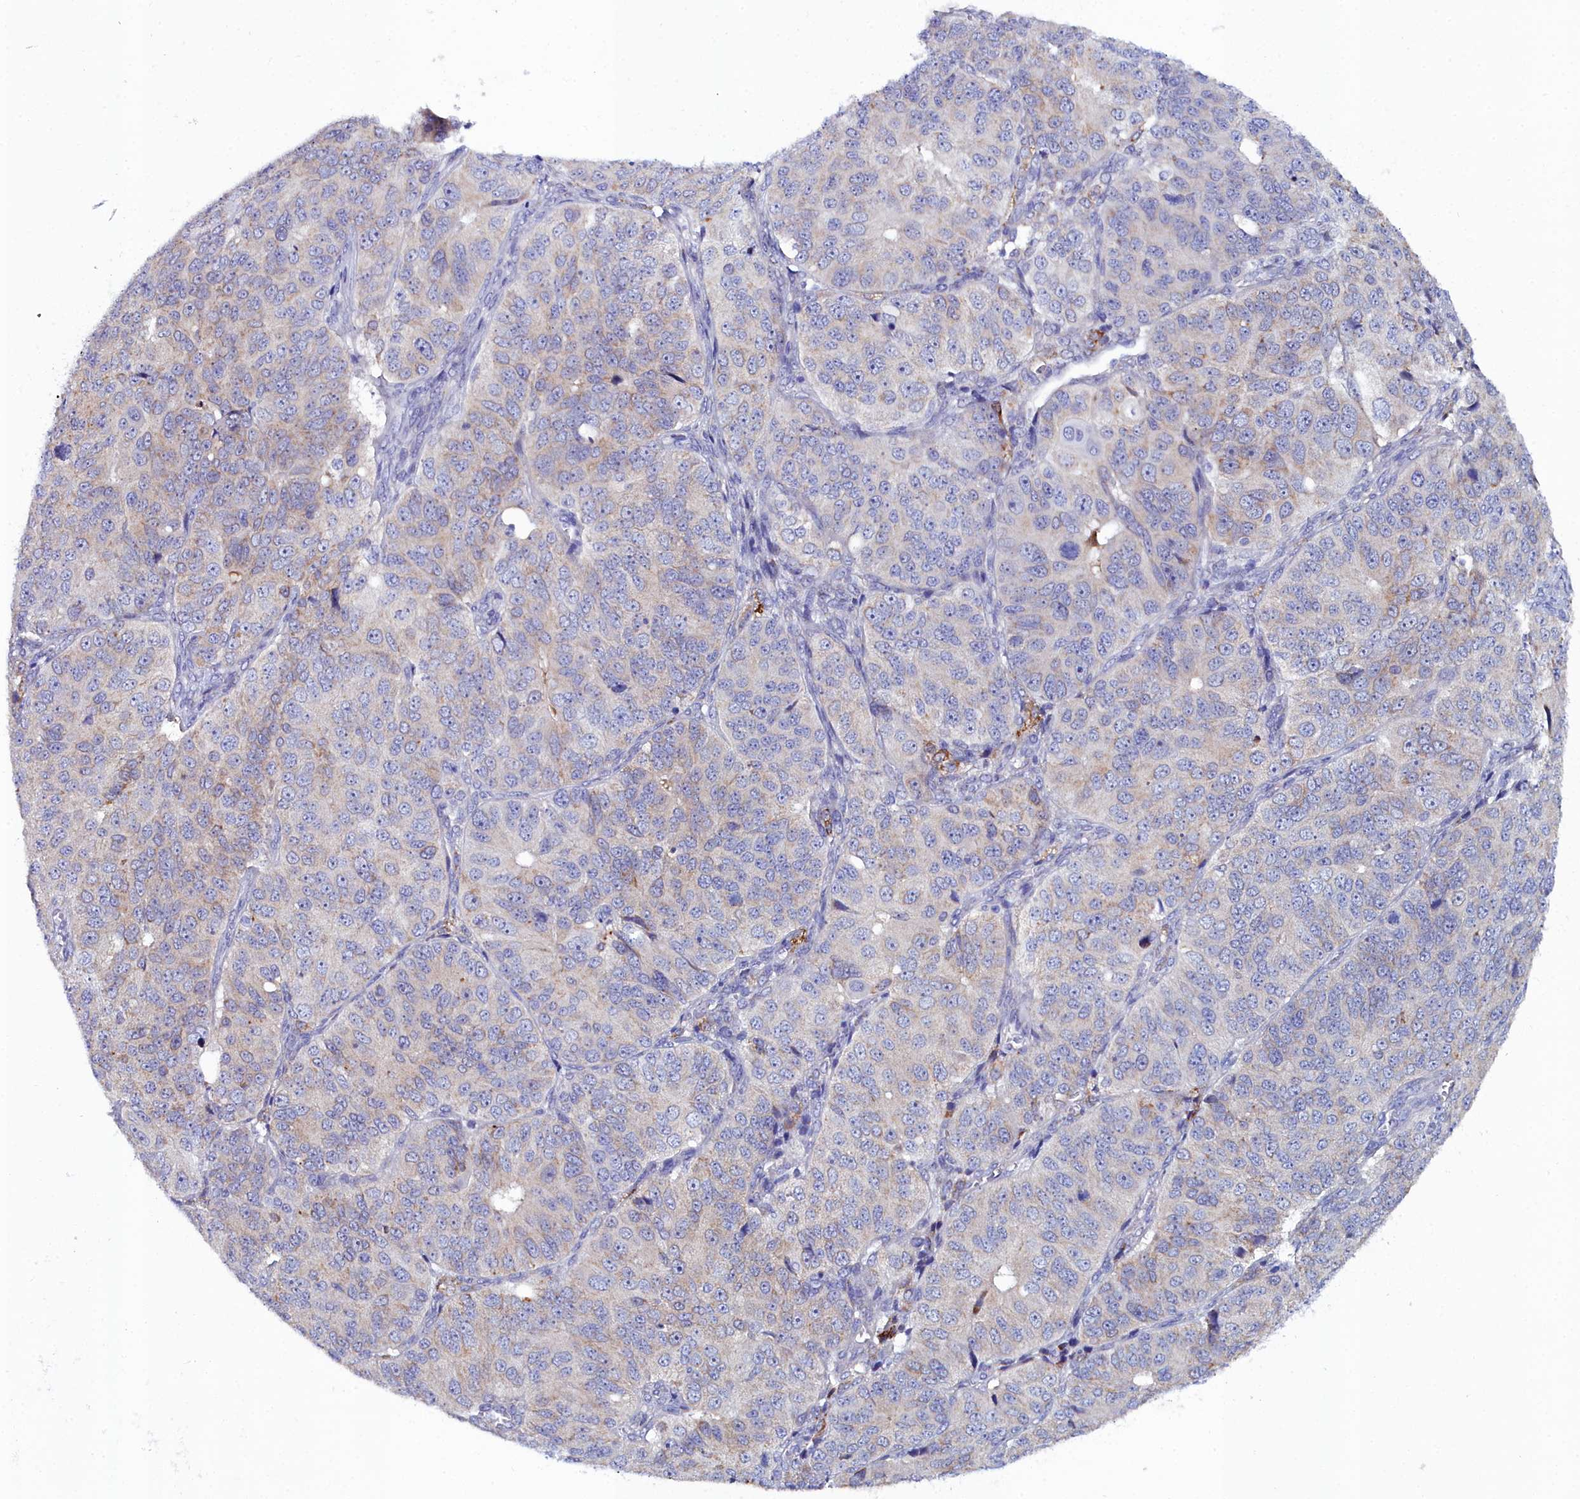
{"staining": {"intensity": "weak", "quantity": "<25%", "location": "cytoplasmic/membranous"}, "tissue": "ovarian cancer", "cell_type": "Tumor cells", "image_type": "cancer", "snomed": [{"axis": "morphology", "description": "Carcinoma, endometroid"}, {"axis": "topography", "description": "Ovary"}], "caption": "A high-resolution micrograph shows immunohistochemistry staining of ovarian cancer, which demonstrates no significant expression in tumor cells.", "gene": "SLC49A3", "patient": {"sex": "female", "age": 51}}